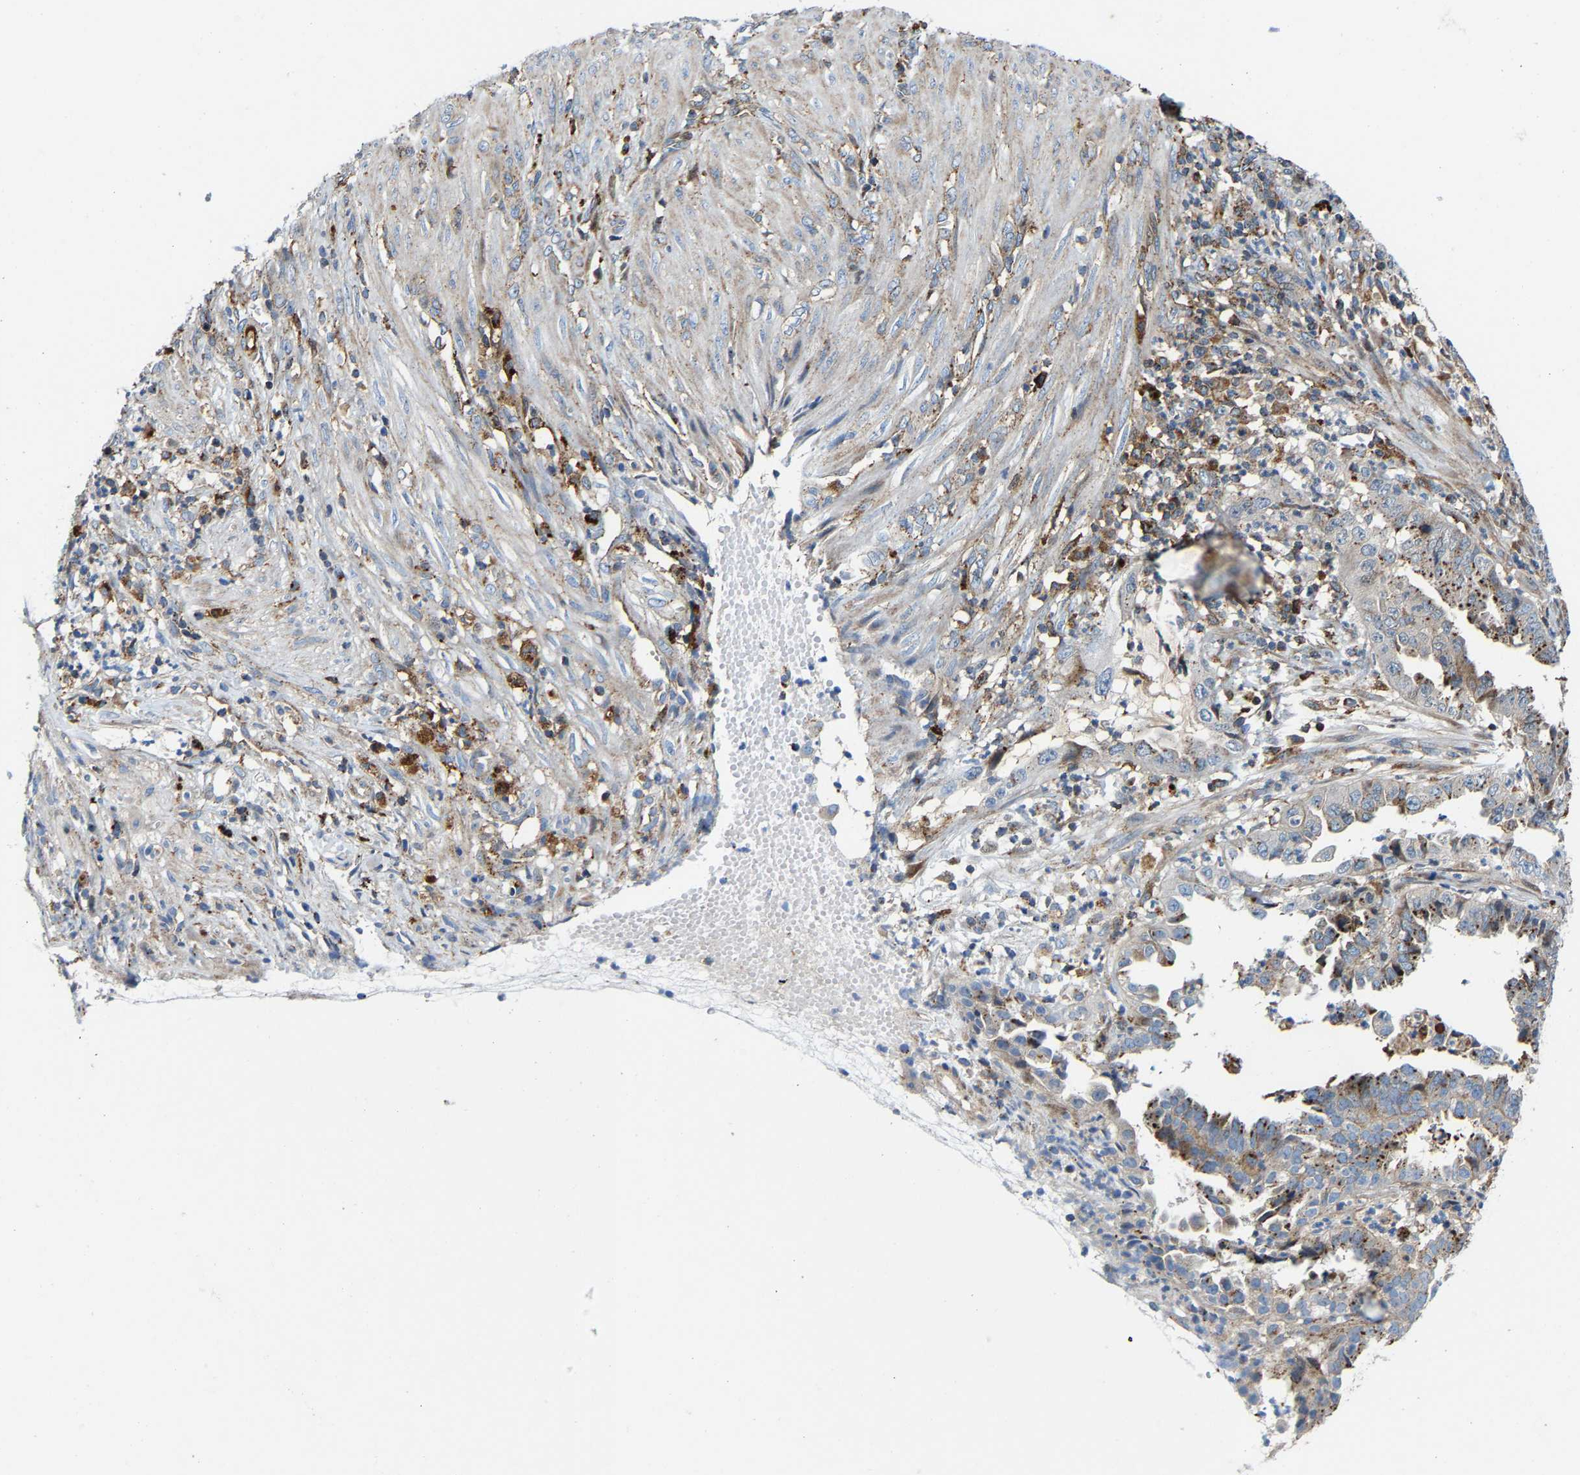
{"staining": {"intensity": "moderate", "quantity": "25%-75%", "location": "cytoplasmic/membranous"}, "tissue": "endometrial cancer", "cell_type": "Tumor cells", "image_type": "cancer", "snomed": [{"axis": "morphology", "description": "Adenocarcinoma, NOS"}, {"axis": "topography", "description": "Endometrium"}], "caption": "Human endometrial cancer (adenocarcinoma) stained with a brown dye reveals moderate cytoplasmic/membranous positive staining in approximately 25%-75% of tumor cells.", "gene": "DPP7", "patient": {"sex": "female", "age": 51}}